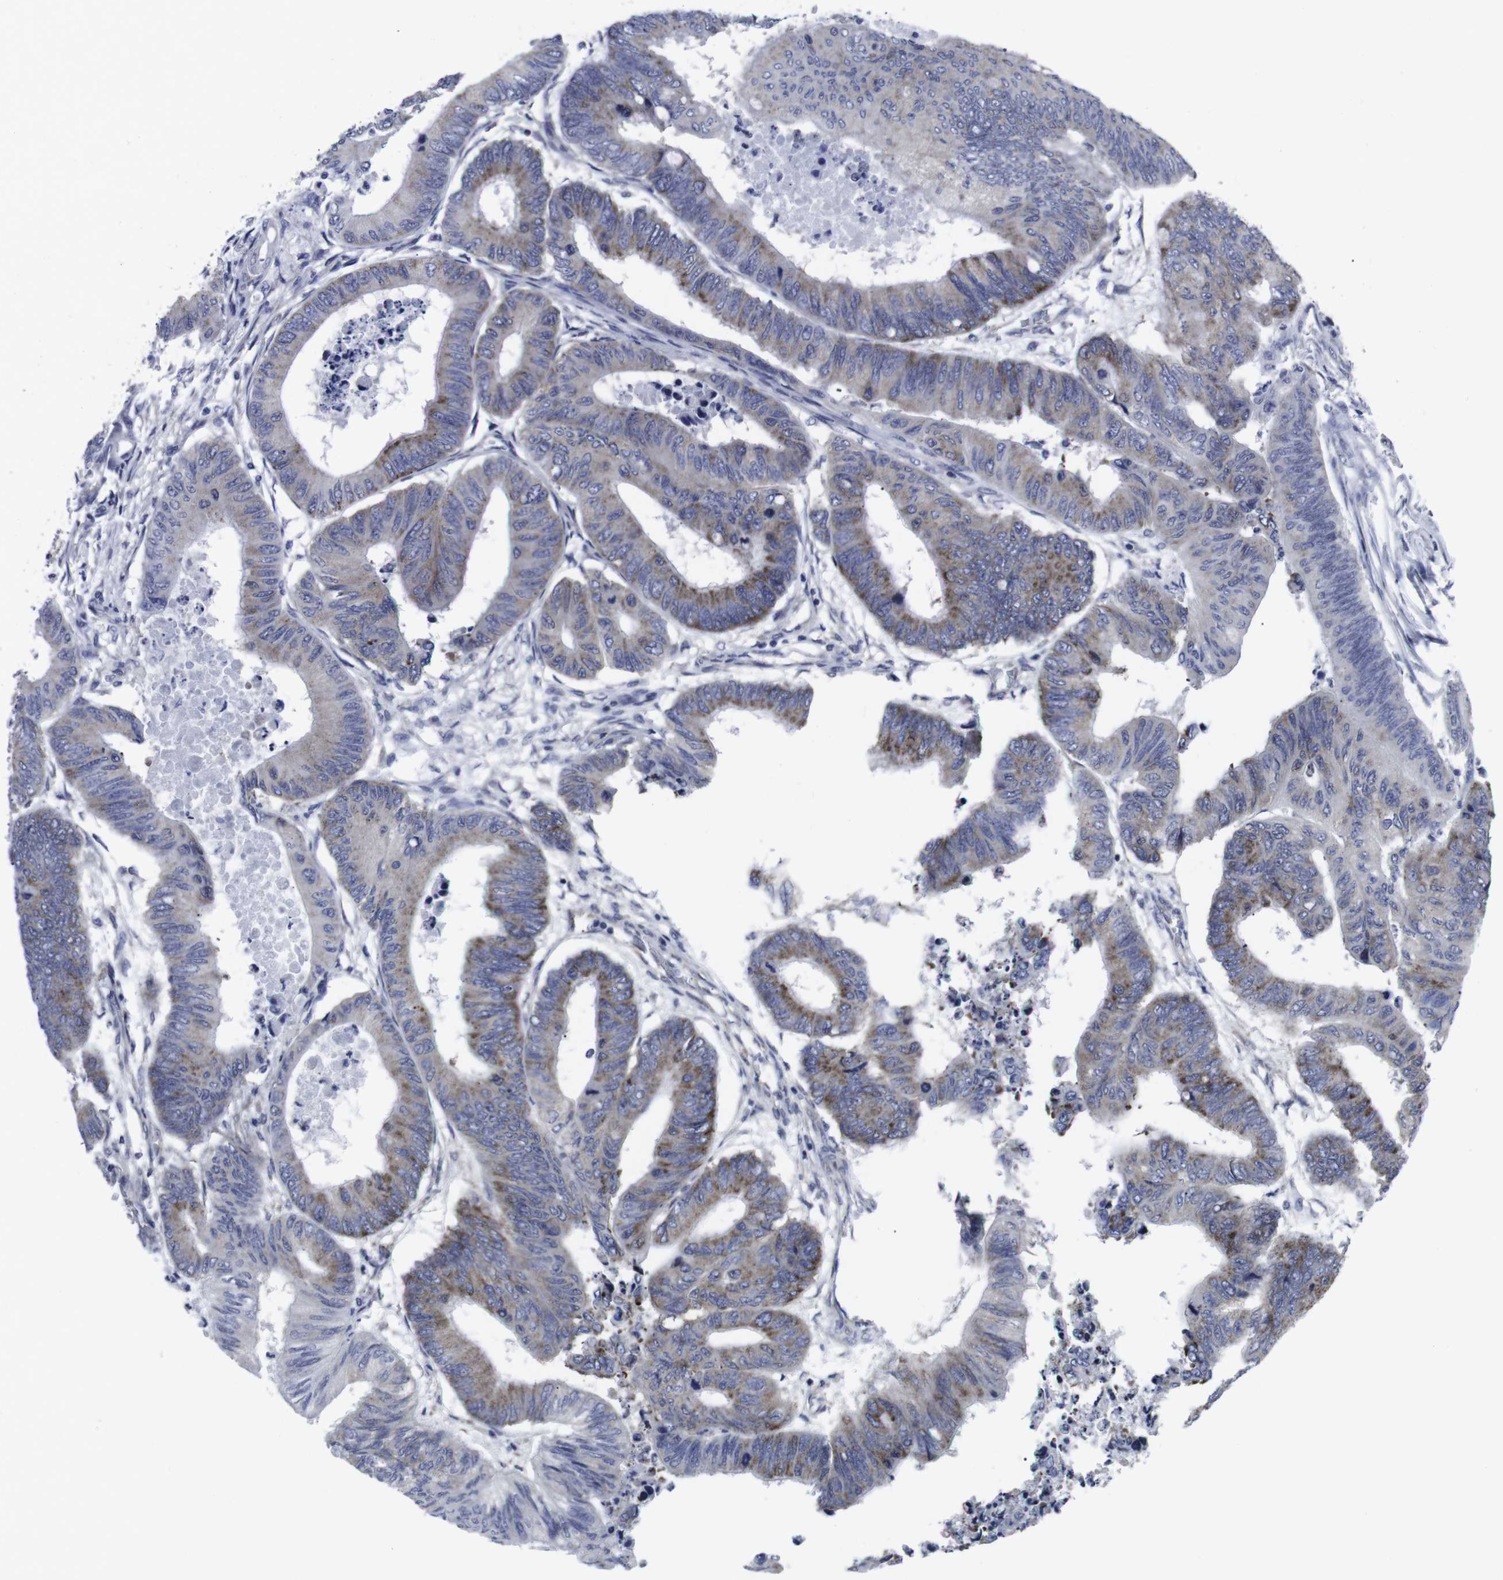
{"staining": {"intensity": "moderate", "quantity": "25%-75%", "location": "cytoplasmic/membranous"}, "tissue": "colorectal cancer", "cell_type": "Tumor cells", "image_type": "cancer", "snomed": [{"axis": "morphology", "description": "Normal tissue, NOS"}, {"axis": "morphology", "description": "Adenocarcinoma, NOS"}, {"axis": "topography", "description": "Rectum"}, {"axis": "topography", "description": "Peripheral nerve tissue"}], "caption": "This is an image of IHC staining of adenocarcinoma (colorectal), which shows moderate expression in the cytoplasmic/membranous of tumor cells.", "gene": "GEMIN2", "patient": {"sex": "male", "age": 92}}